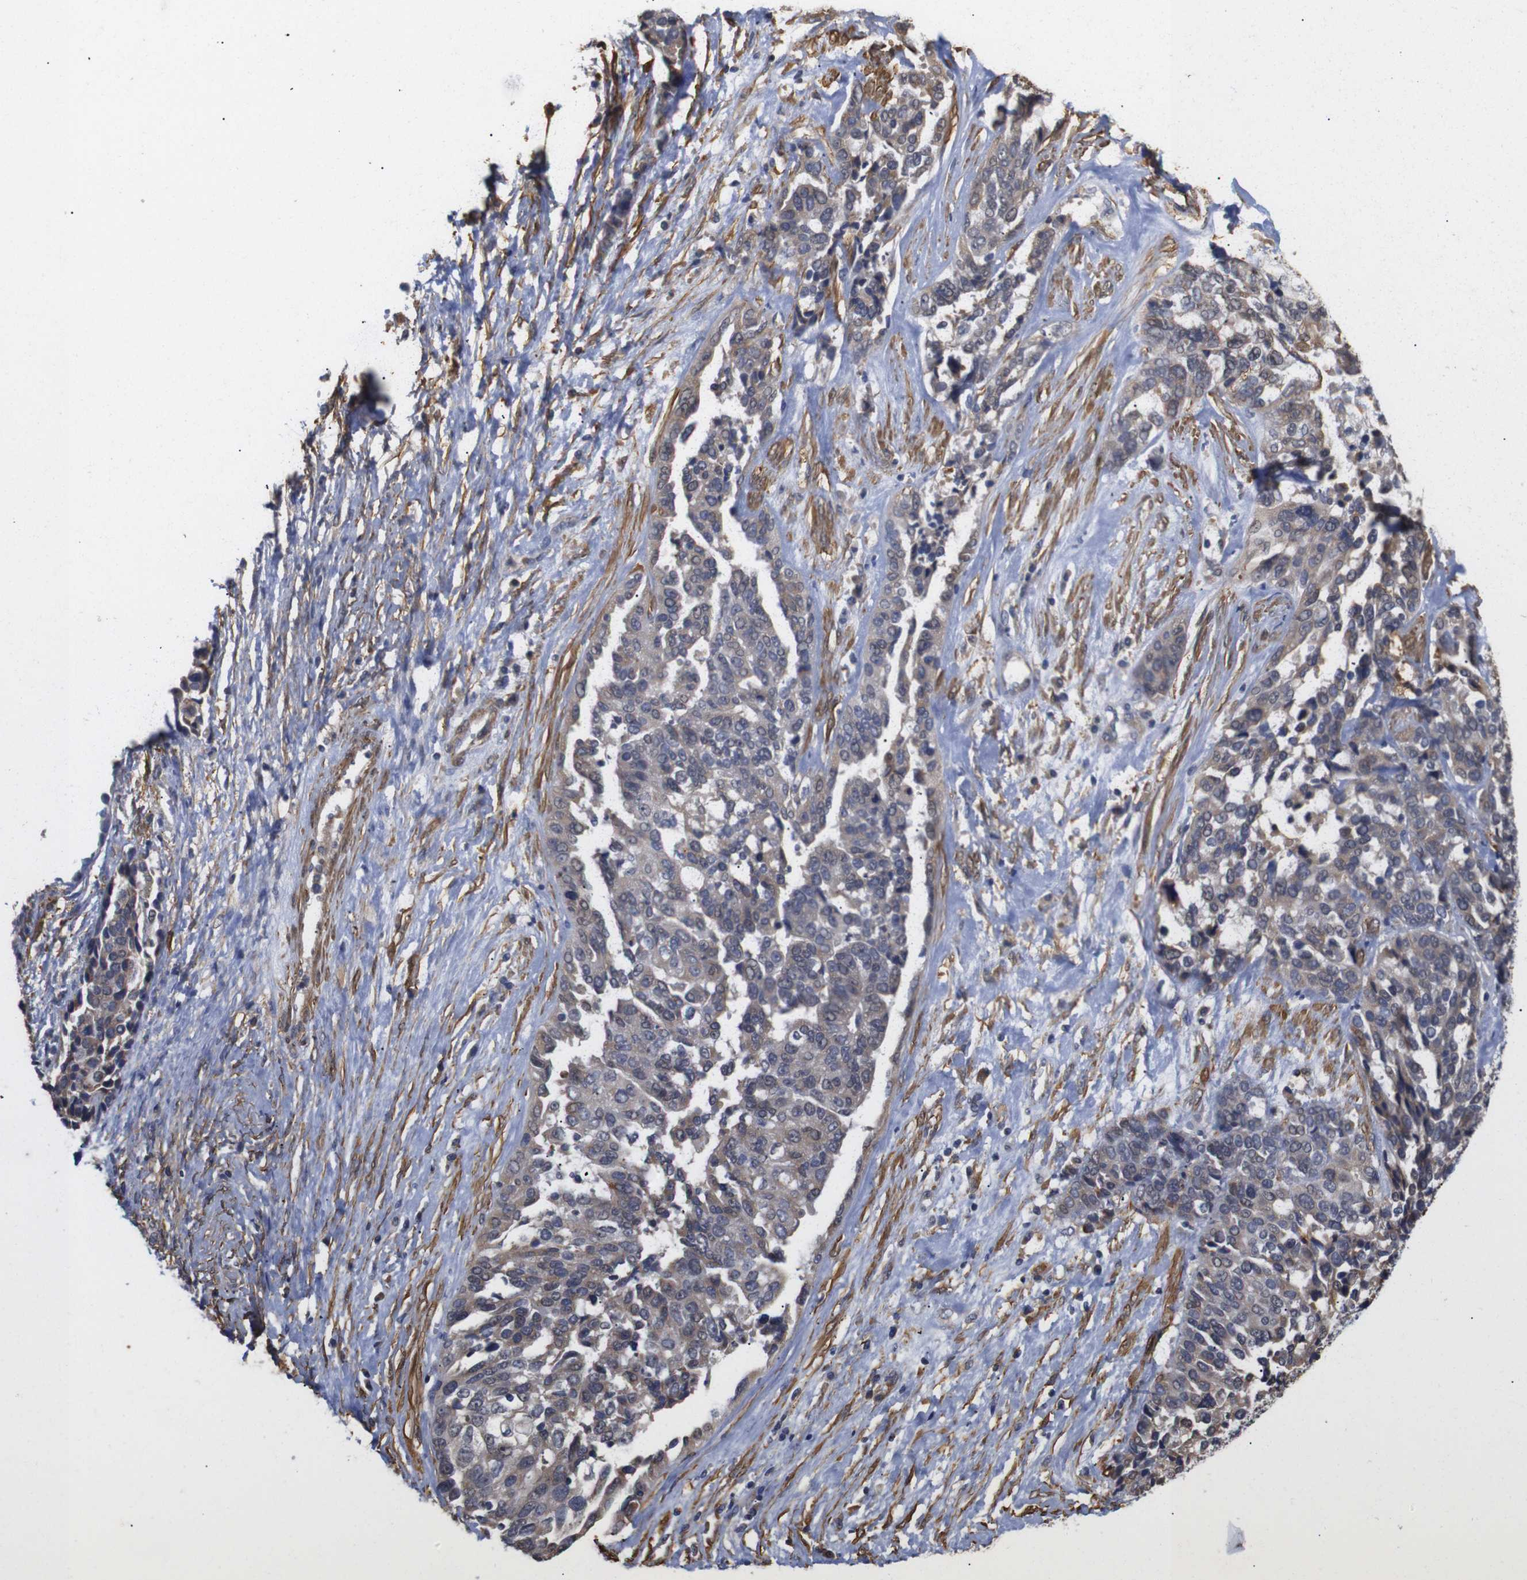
{"staining": {"intensity": "moderate", "quantity": "25%-75%", "location": "cytoplasmic/membranous"}, "tissue": "ovarian cancer", "cell_type": "Tumor cells", "image_type": "cancer", "snomed": [{"axis": "morphology", "description": "Cystadenocarcinoma, serous, NOS"}, {"axis": "topography", "description": "Ovary"}], "caption": "Ovarian cancer tissue reveals moderate cytoplasmic/membranous staining in approximately 25%-75% of tumor cells (Brightfield microscopy of DAB IHC at high magnification).", "gene": "PDLIM5", "patient": {"sex": "female", "age": 44}}